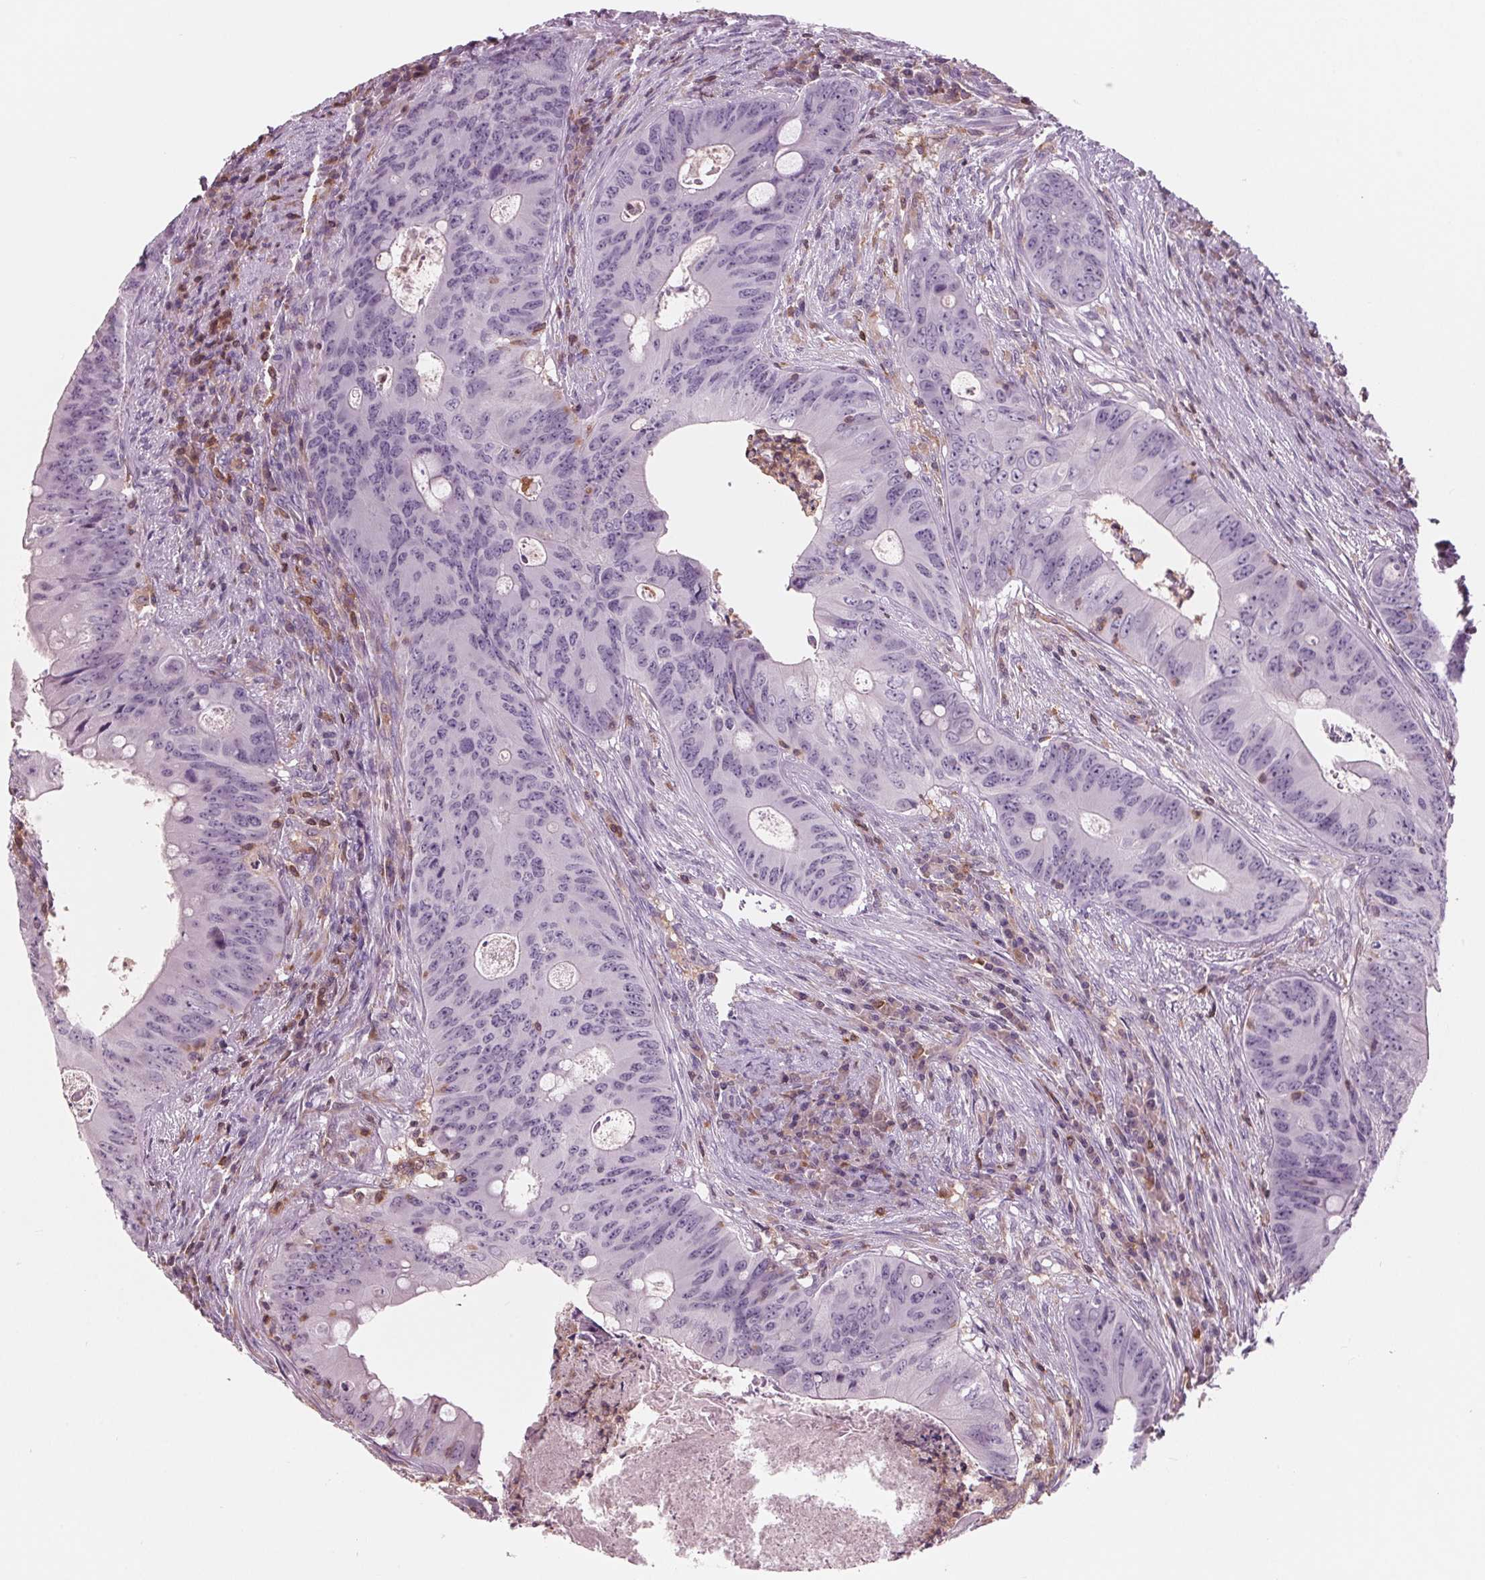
{"staining": {"intensity": "negative", "quantity": "none", "location": "none"}, "tissue": "colorectal cancer", "cell_type": "Tumor cells", "image_type": "cancer", "snomed": [{"axis": "morphology", "description": "Adenocarcinoma, NOS"}, {"axis": "topography", "description": "Colon"}], "caption": "A high-resolution photomicrograph shows immunohistochemistry staining of adenocarcinoma (colorectal), which displays no significant expression in tumor cells.", "gene": "ARHGAP25", "patient": {"sex": "female", "age": 74}}